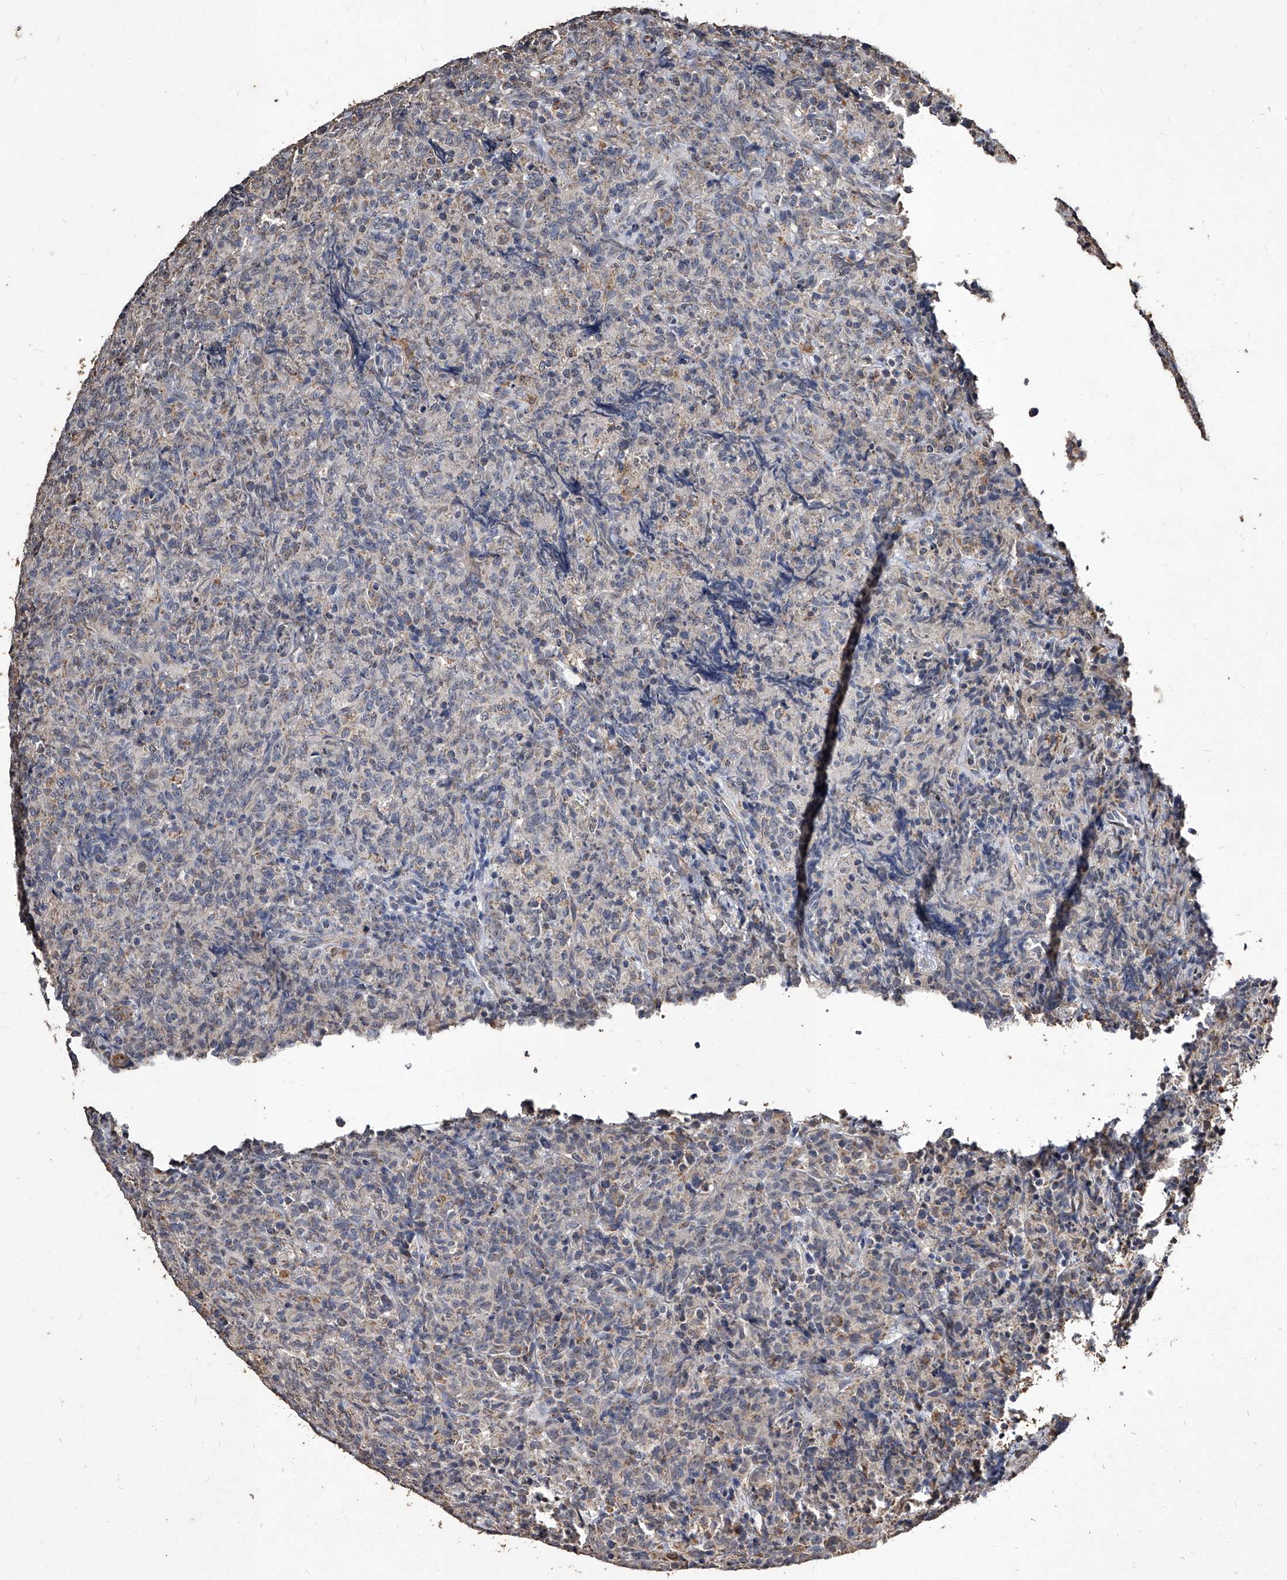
{"staining": {"intensity": "negative", "quantity": "none", "location": "none"}, "tissue": "lymphoma", "cell_type": "Tumor cells", "image_type": "cancer", "snomed": [{"axis": "morphology", "description": "Malignant lymphoma, non-Hodgkin's type, High grade"}, {"axis": "topography", "description": "Tonsil"}], "caption": "Lymphoma was stained to show a protein in brown. There is no significant staining in tumor cells.", "gene": "GPR183", "patient": {"sex": "female", "age": 36}}